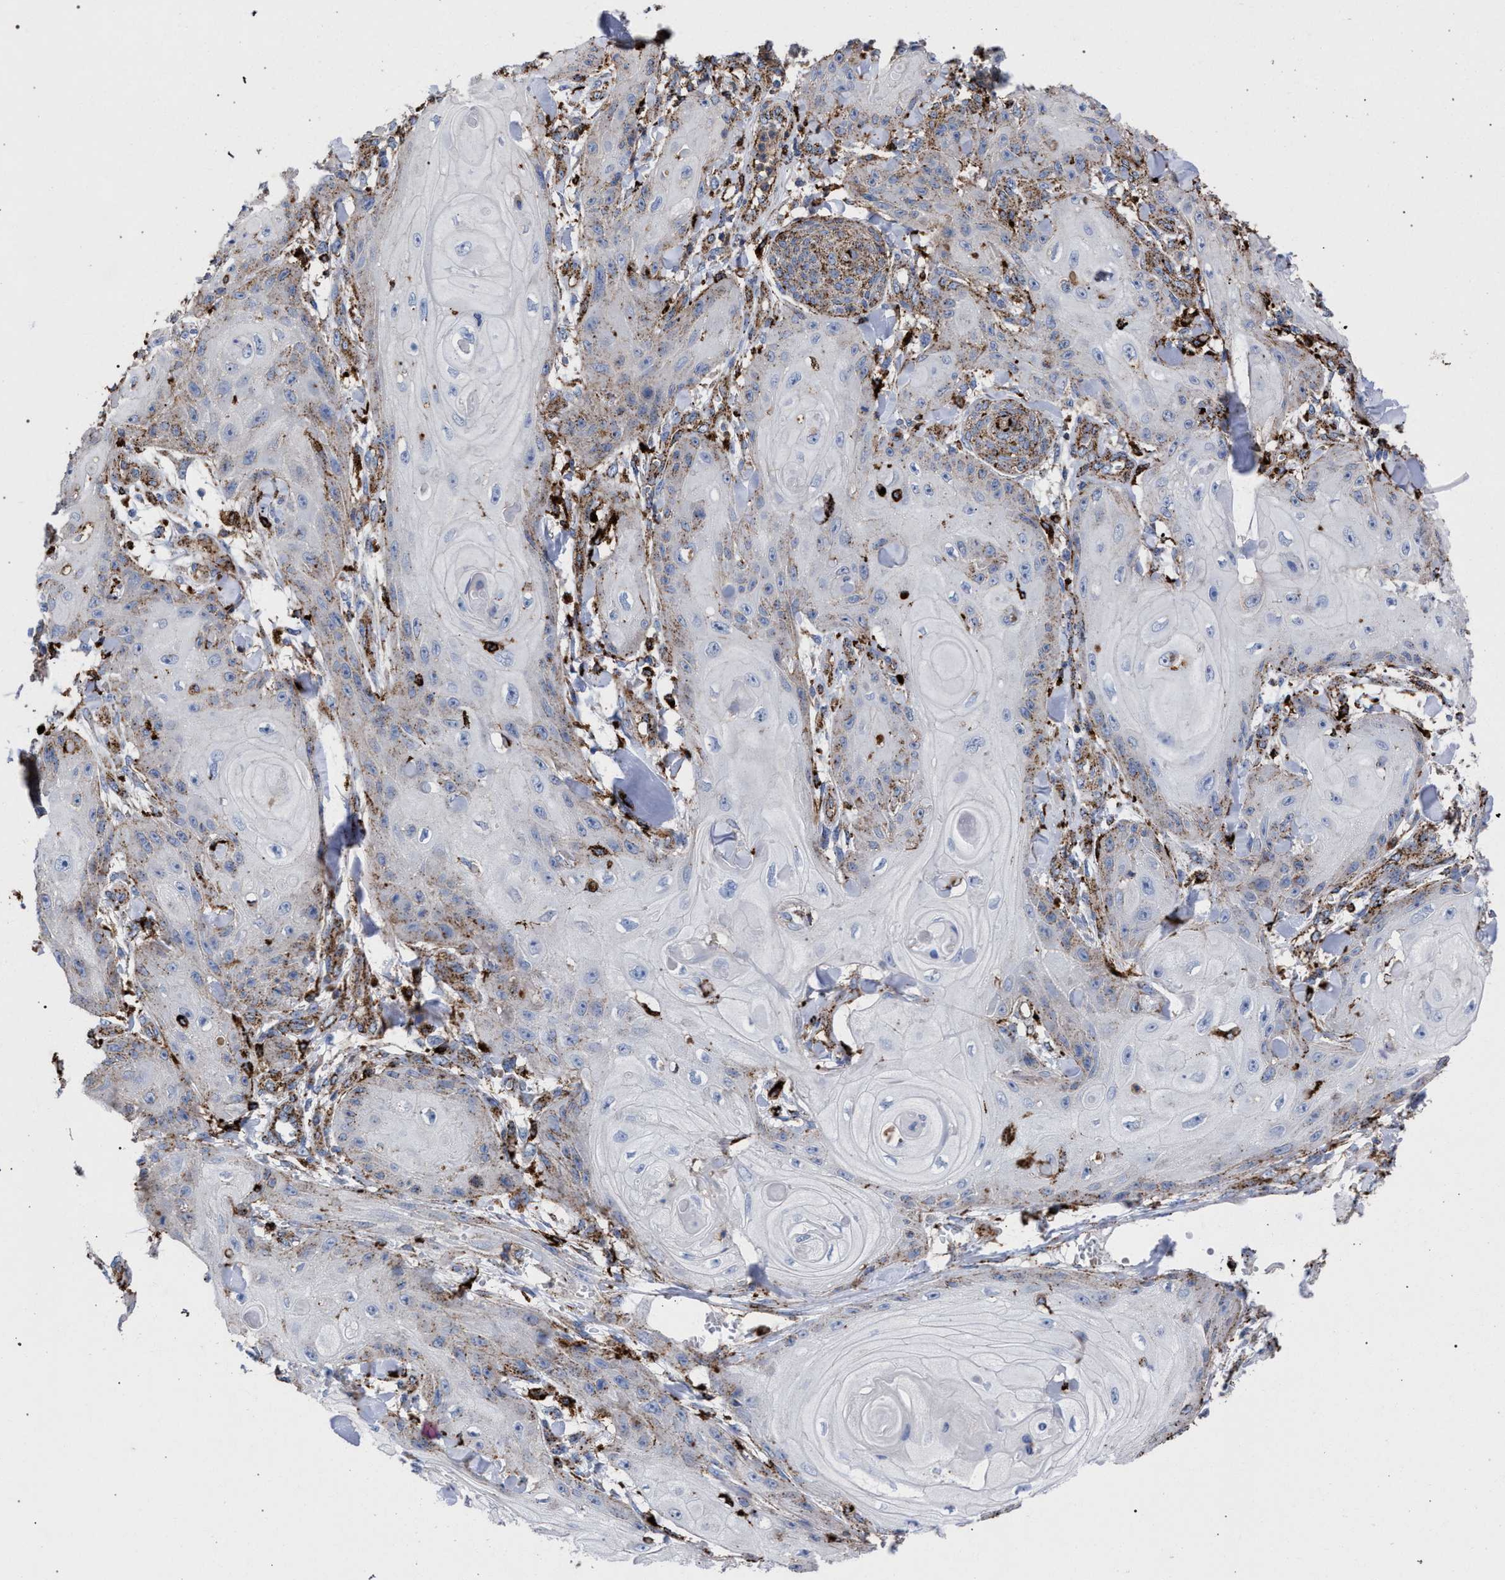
{"staining": {"intensity": "moderate", "quantity": "<25%", "location": "cytoplasmic/membranous"}, "tissue": "skin cancer", "cell_type": "Tumor cells", "image_type": "cancer", "snomed": [{"axis": "morphology", "description": "Squamous cell carcinoma, NOS"}, {"axis": "topography", "description": "Skin"}], "caption": "This is an image of immunohistochemistry (IHC) staining of squamous cell carcinoma (skin), which shows moderate expression in the cytoplasmic/membranous of tumor cells.", "gene": "PPT1", "patient": {"sex": "male", "age": 74}}